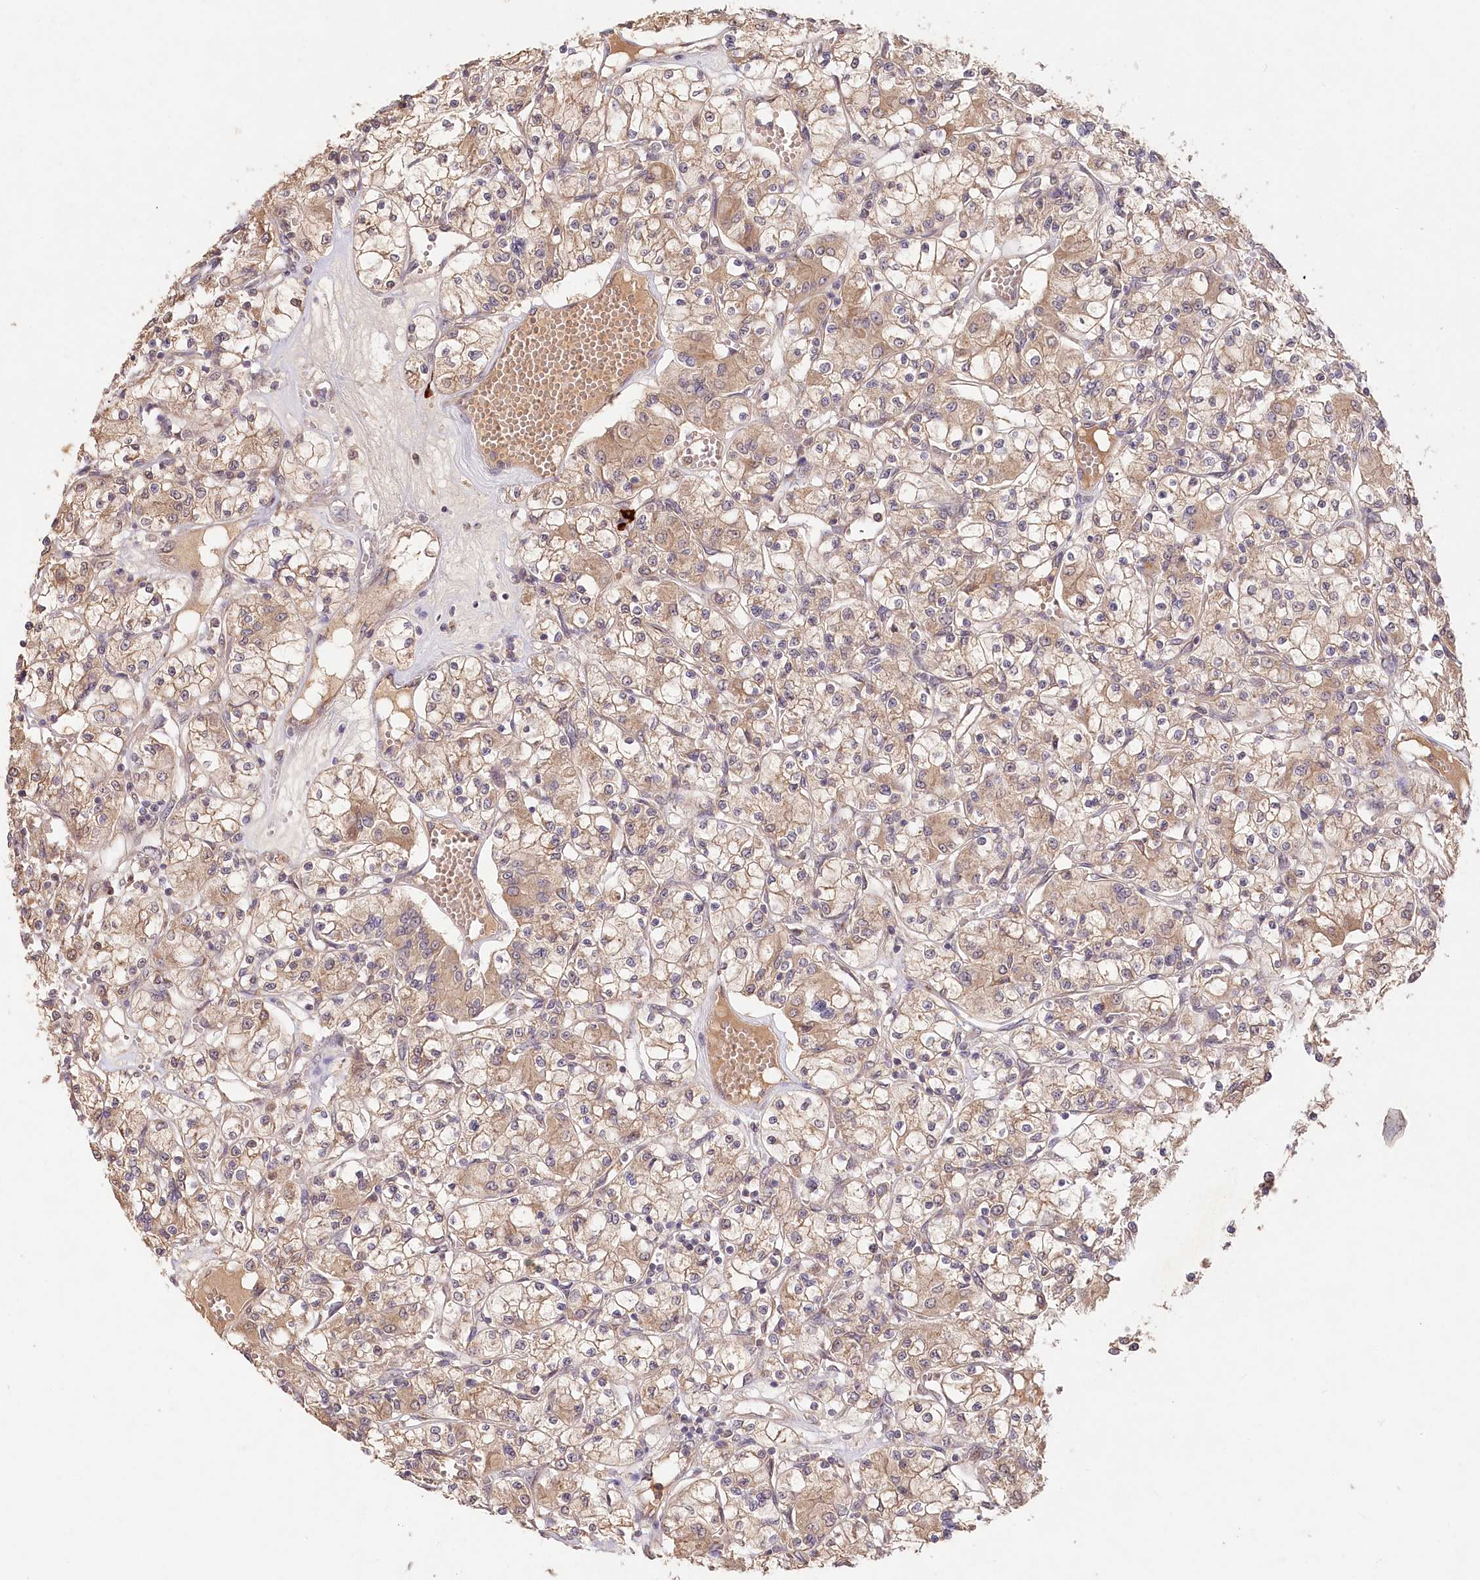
{"staining": {"intensity": "weak", "quantity": ">75%", "location": "cytoplasmic/membranous"}, "tissue": "renal cancer", "cell_type": "Tumor cells", "image_type": "cancer", "snomed": [{"axis": "morphology", "description": "Adenocarcinoma, NOS"}, {"axis": "topography", "description": "Kidney"}], "caption": "Renal adenocarcinoma stained for a protein shows weak cytoplasmic/membranous positivity in tumor cells.", "gene": "IRAK1BP1", "patient": {"sex": "female", "age": 59}}